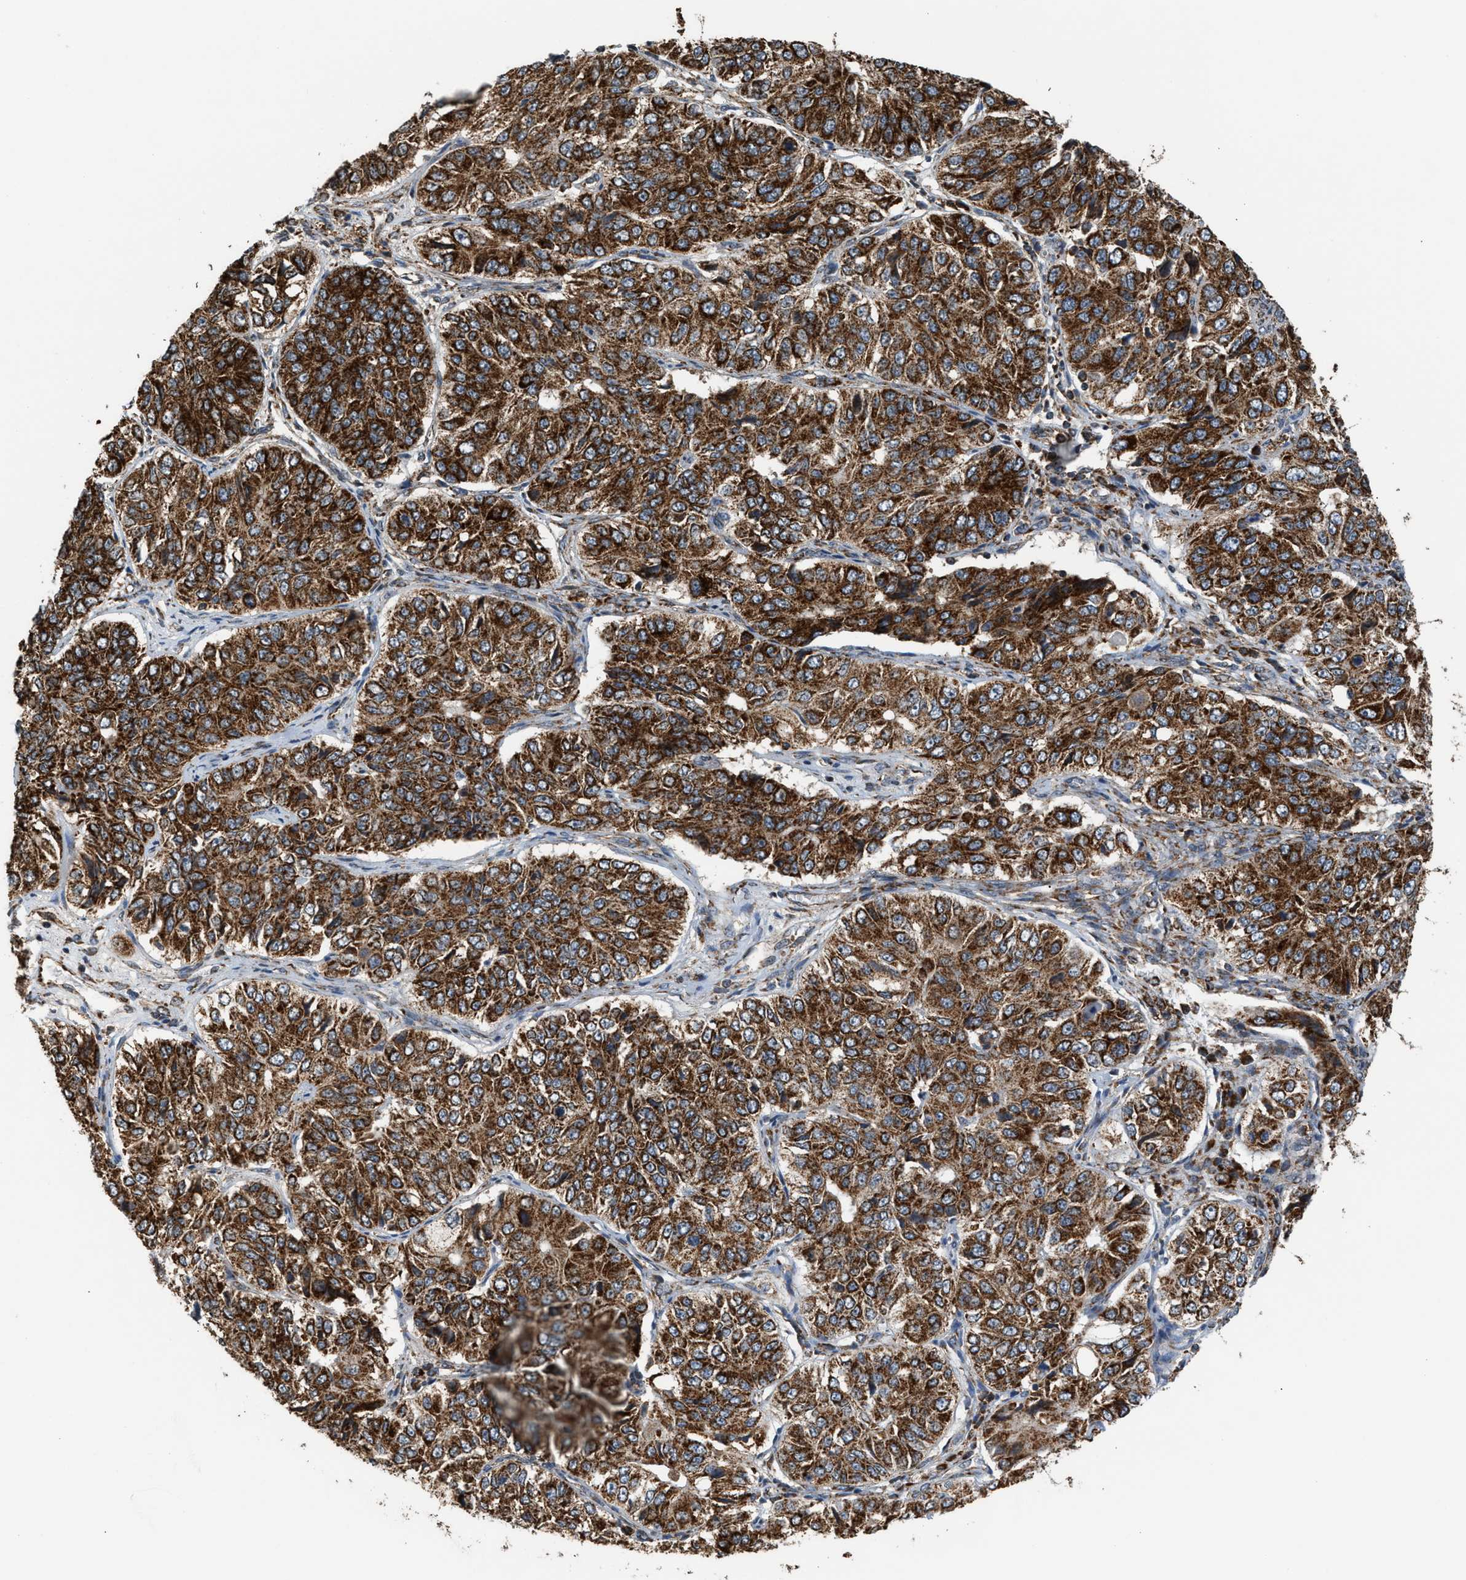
{"staining": {"intensity": "strong", "quantity": ">75%", "location": "cytoplasmic/membranous"}, "tissue": "ovarian cancer", "cell_type": "Tumor cells", "image_type": "cancer", "snomed": [{"axis": "morphology", "description": "Carcinoma, endometroid"}, {"axis": "topography", "description": "Ovary"}], "caption": "Tumor cells exhibit high levels of strong cytoplasmic/membranous expression in approximately >75% of cells in ovarian cancer.", "gene": "SGSM2", "patient": {"sex": "female", "age": 51}}